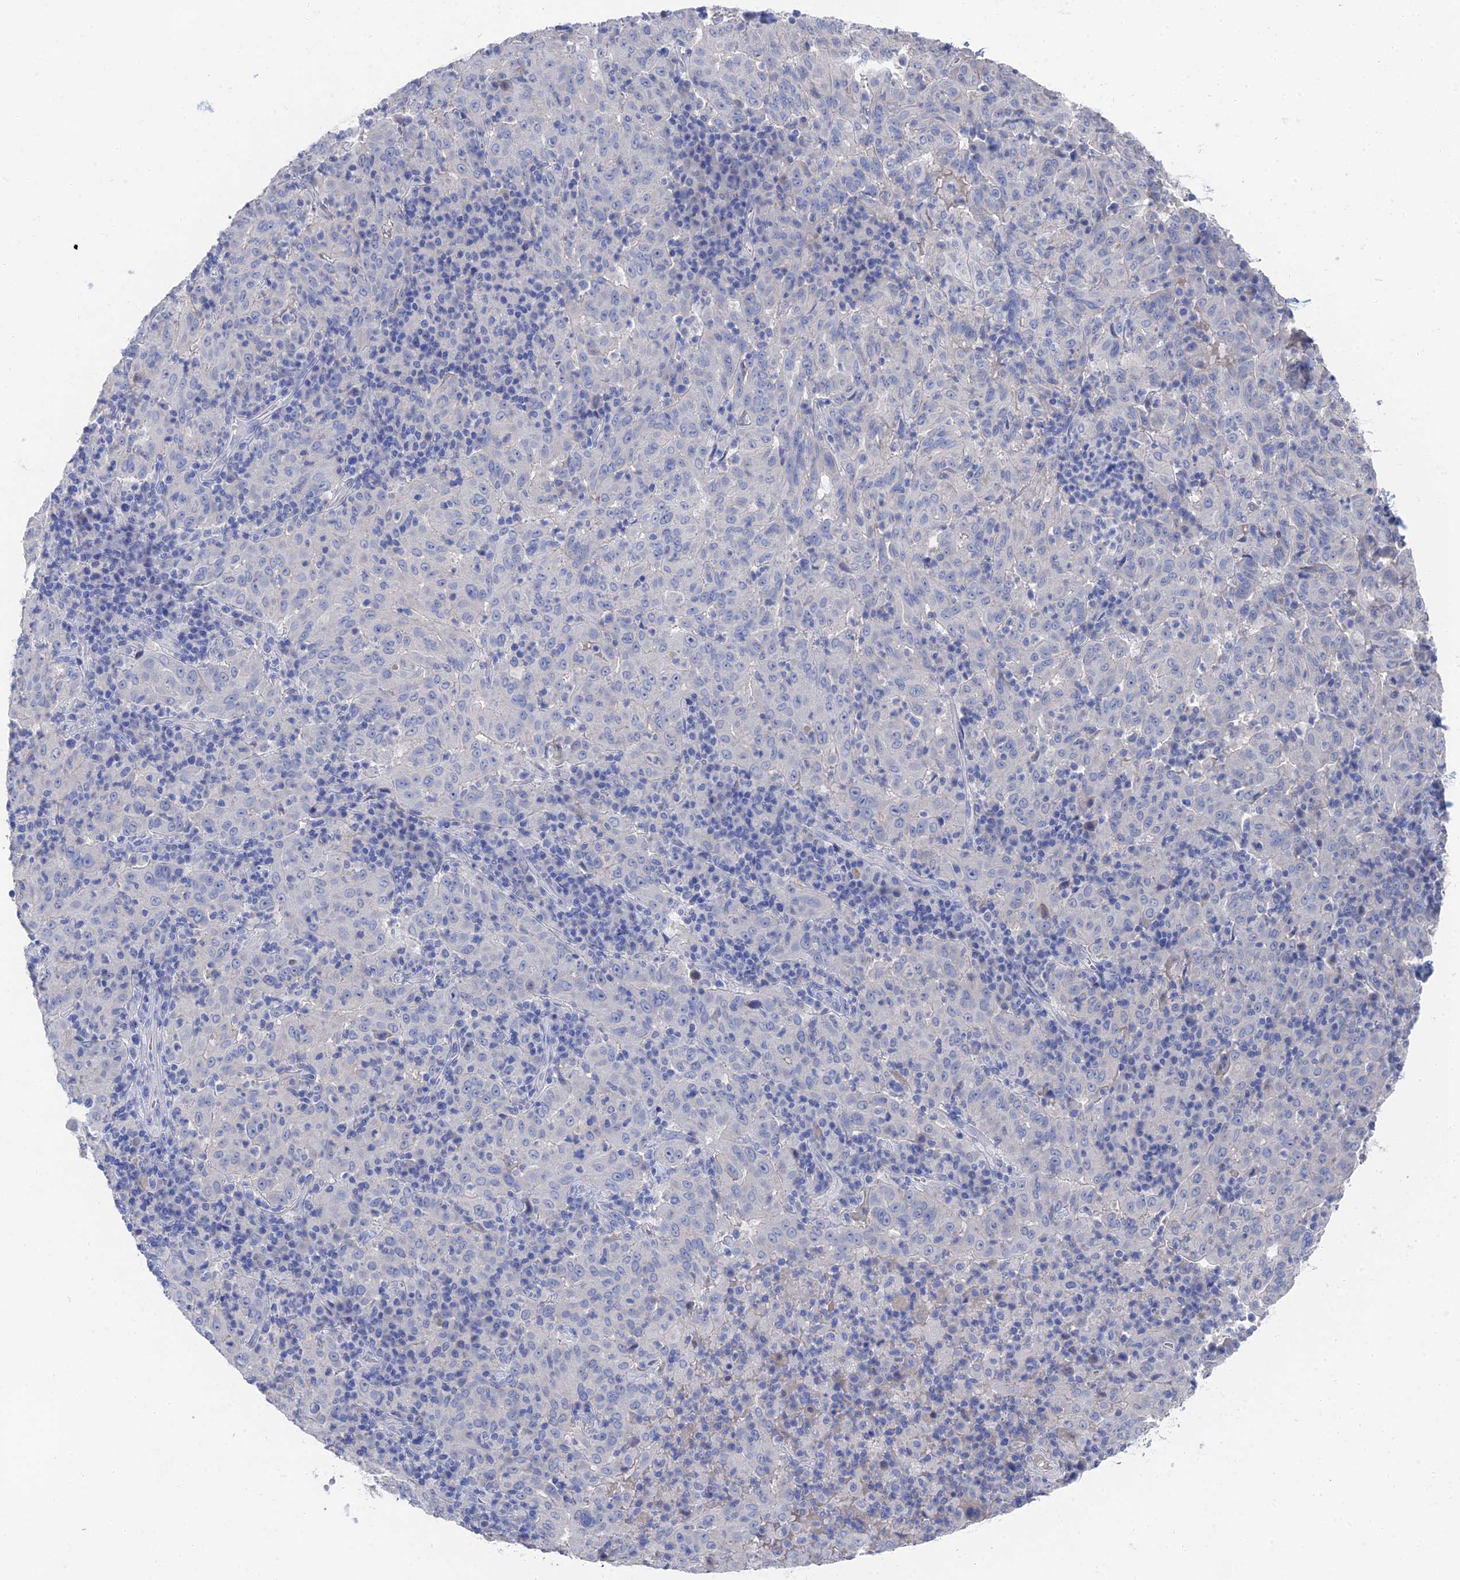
{"staining": {"intensity": "negative", "quantity": "none", "location": "none"}, "tissue": "pancreatic cancer", "cell_type": "Tumor cells", "image_type": "cancer", "snomed": [{"axis": "morphology", "description": "Adenocarcinoma, NOS"}, {"axis": "topography", "description": "Pancreas"}], "caption": "IHC micrograph of pancreatic cancer stained for a protein (brown), which displays no staining in tumor cells.", "gene": "GFAP", "patient": {"sex": "male", "age": 63}}